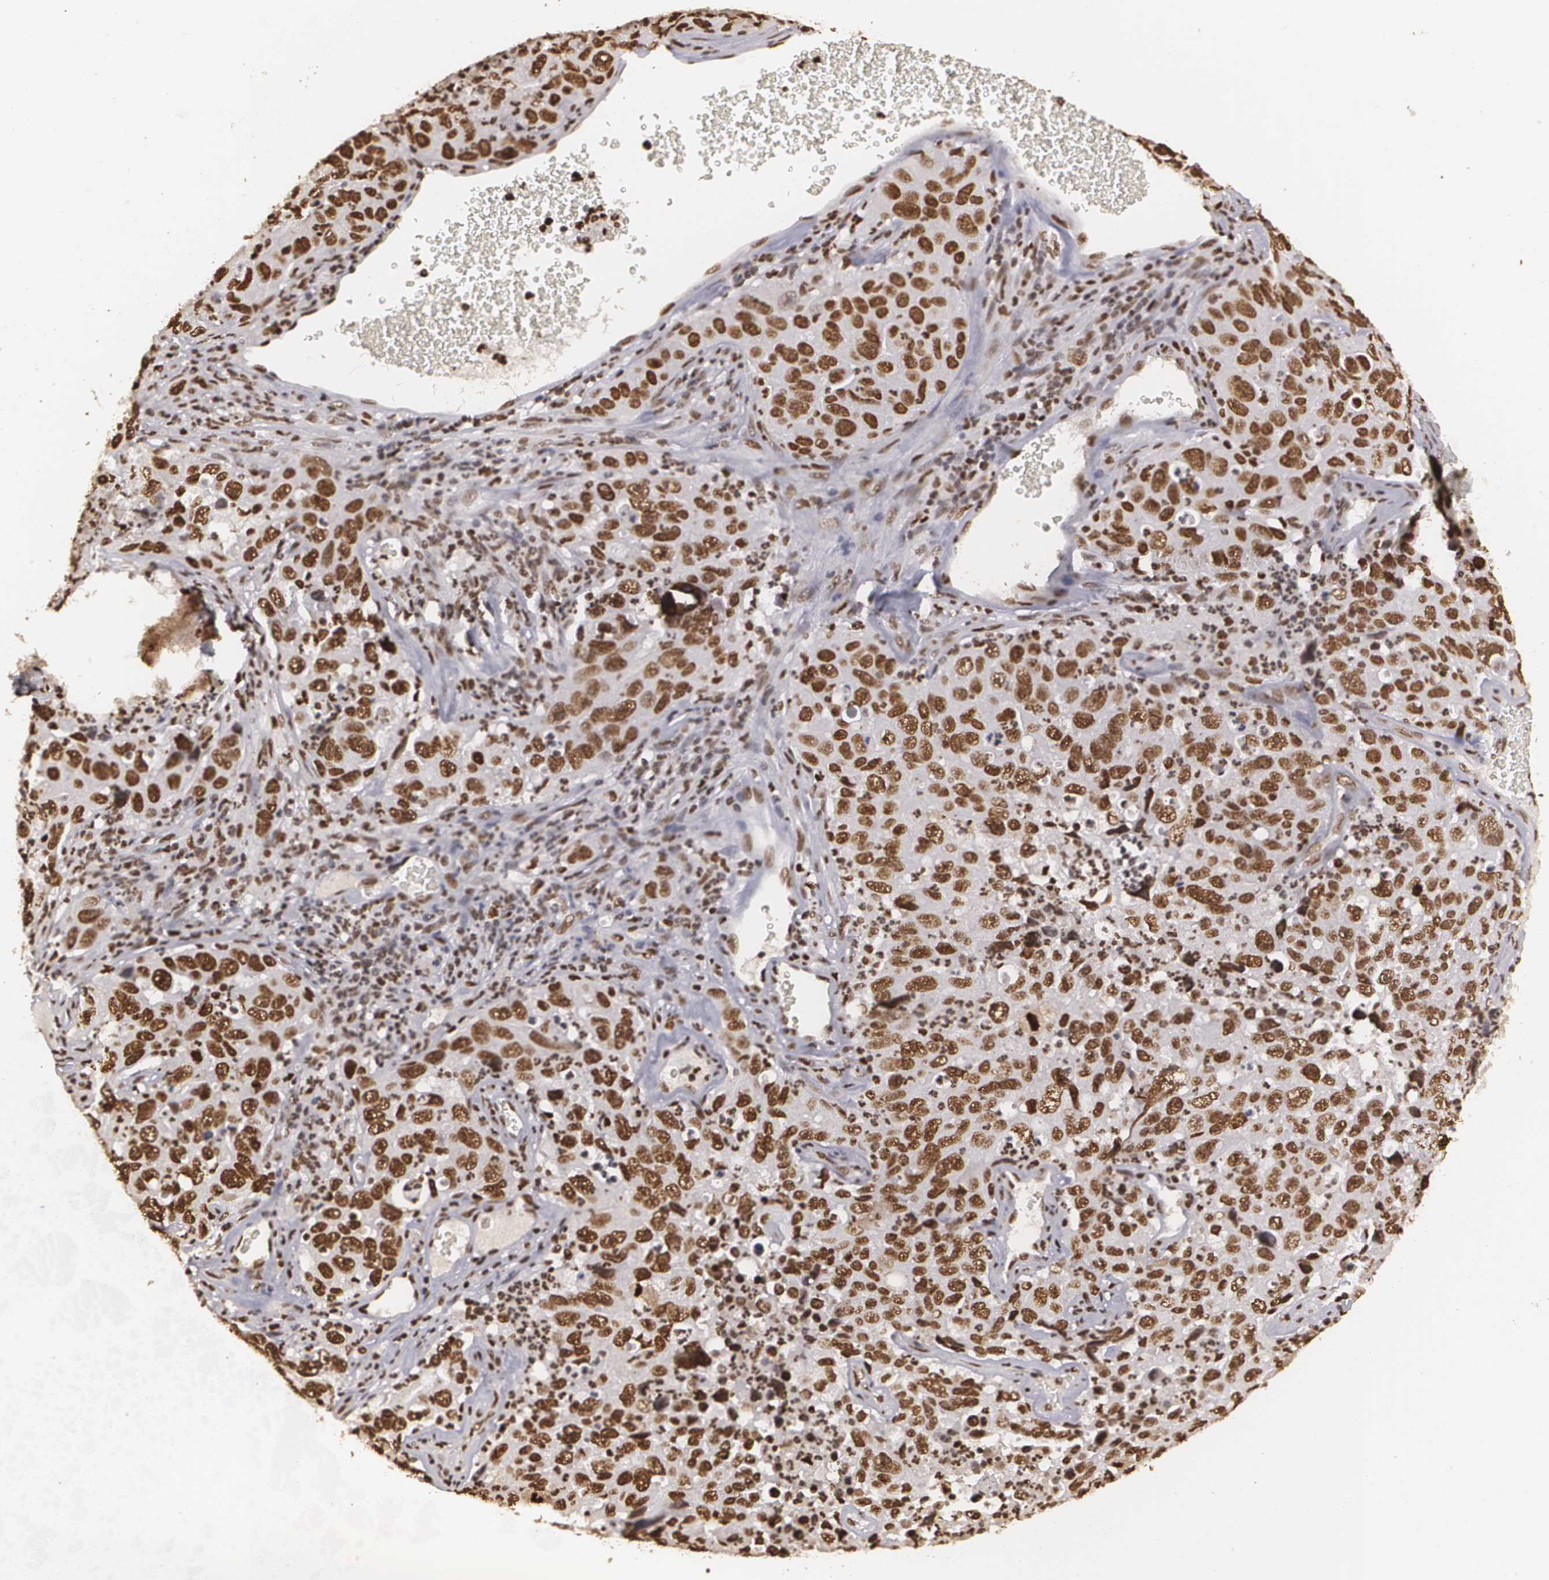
{"staining": {"intensity": "strong", "quantity": ">75%", "location": "nuclear"}, "tissue": "lung cancer", "cell_type": "Tumor cells", "image_type": "cancer", "snomed": [{"axis": "morphology", "description": "Squamous cell carcinoma, NOS"}, {"axis": "topography", "description": "Lung"}], "caption": "Immunohistochemistry (IHC) micrograph of neoplastic tissue: lung cancer (squamous cell carcinoma) stained using immunohistochemistry reveals high levels of strong protein expression localized specifically in the nuclear of tumor cells, appearing as a nuclear brown color.", "gene": "RCOR1", "patient": {"sex": "male", "age": 64}}